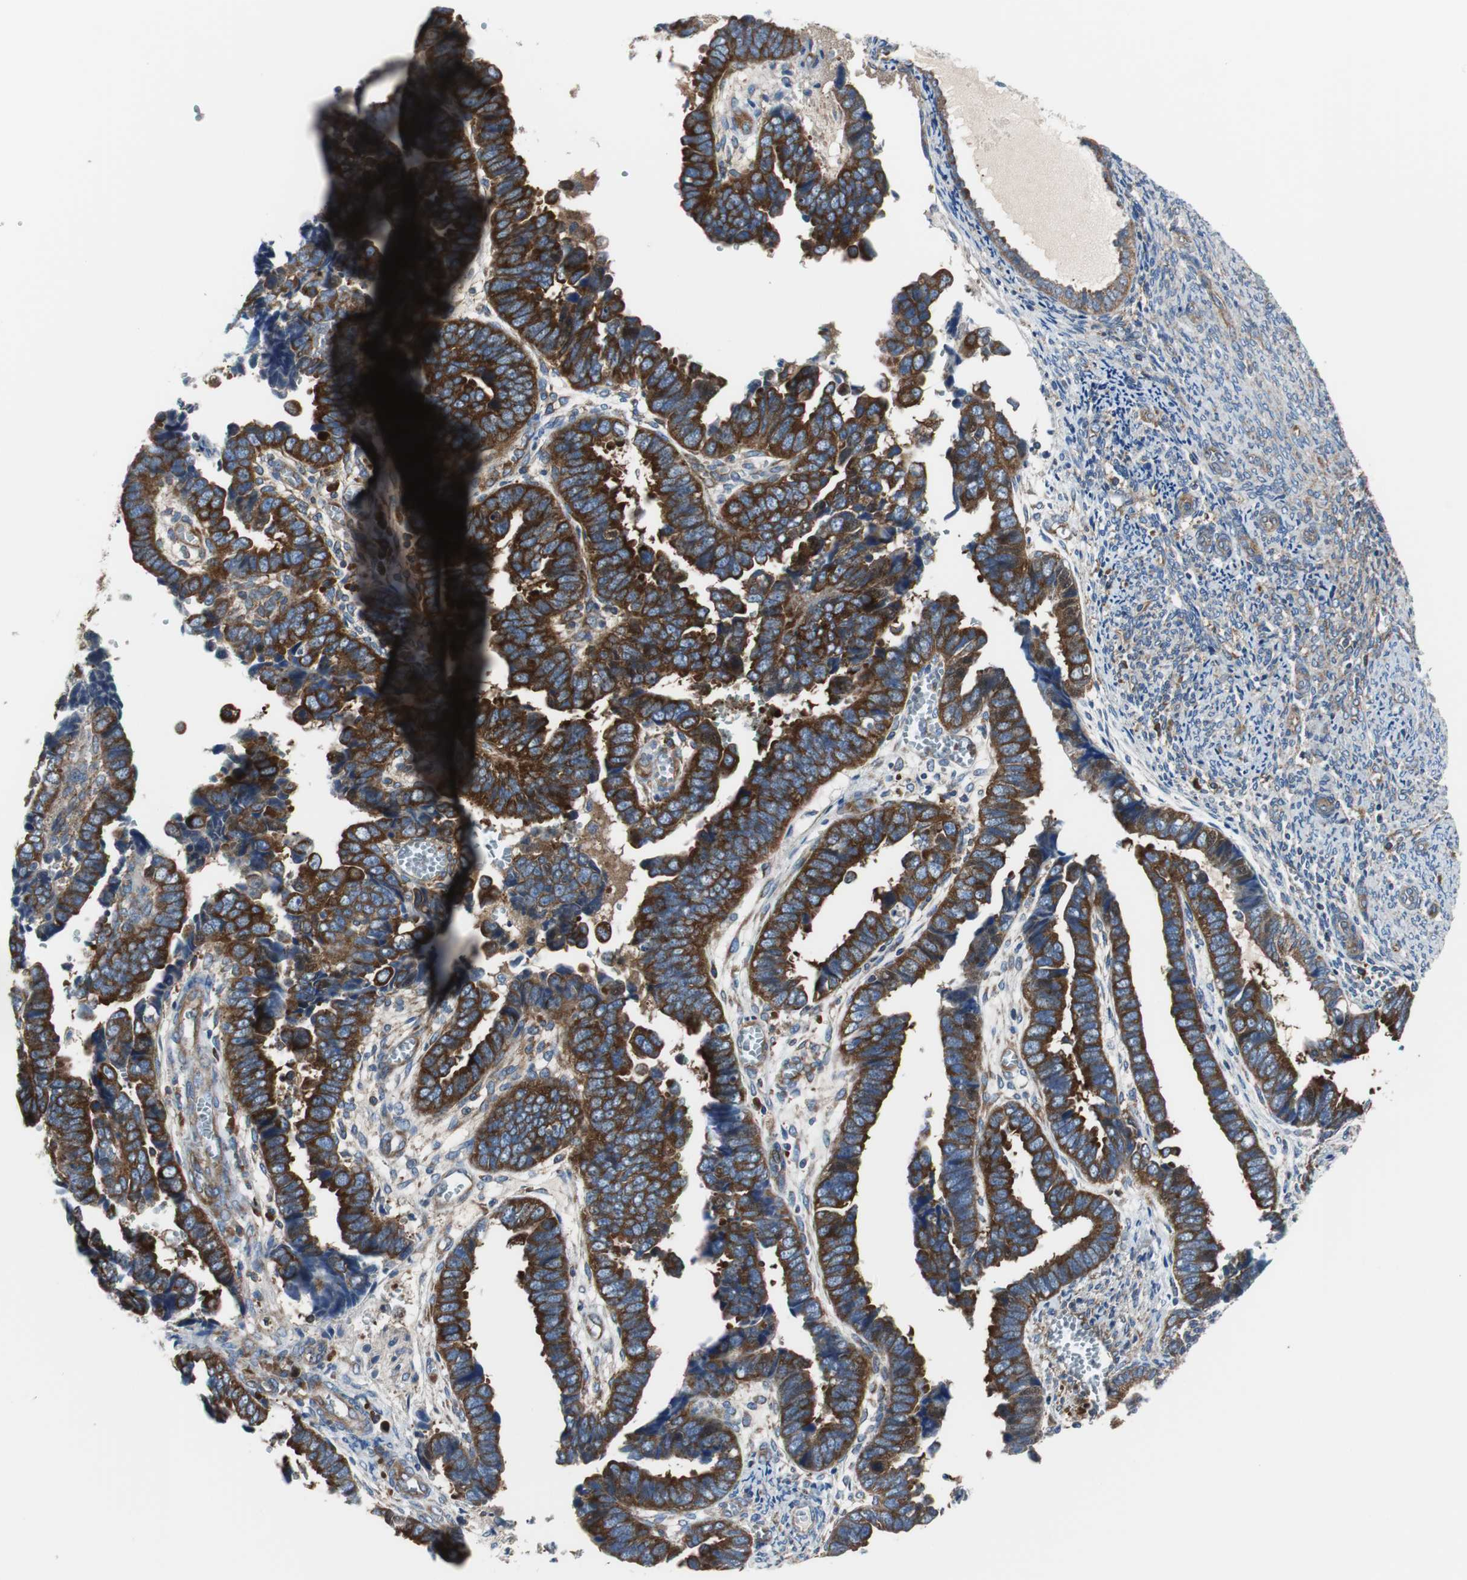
{"staining": {"intensity": "strong", "quantity": ">75%", "location": "cytoplasmic/membranous"}, "tissue": "endometrial cancer", "cell_type": "Tumor cells", "image_type": "cancer", "snomed": [{"axis": "morphology", "description": "Adenocarcinoma, NOS"}, {"axis": "topography", "description": "Endometrium"}], "caption": "Endometrial cancer (adenocarcinoma) stained for a protein (brown) reveals strong cytoplasmic/membranous positive positivity in about >75% of tumor cells.", "gene": "BRAF", "patient": {"sex": "female", "age": 75}}